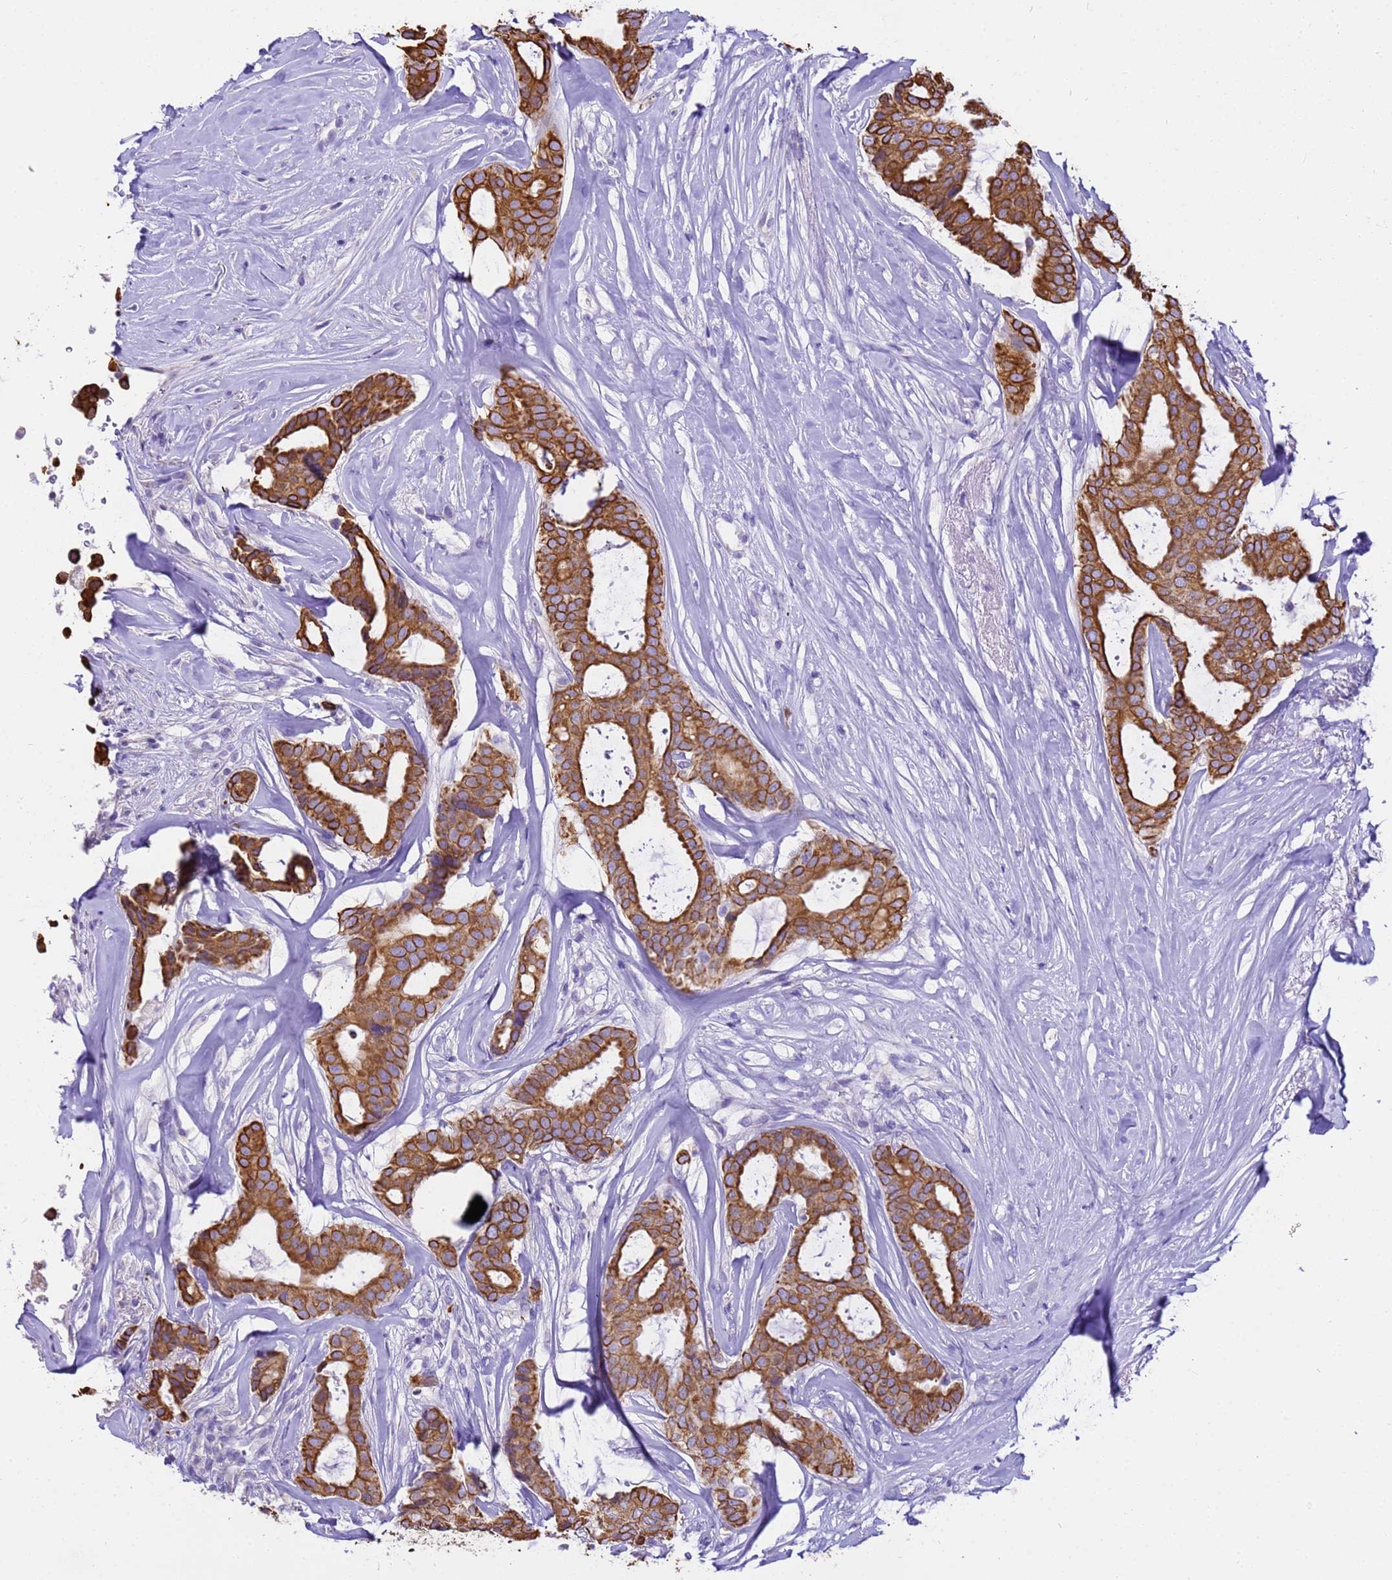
{"staining": {"intensity": "strong", "quantity": ">75%", "location": "cytoplasmic/membranous"}, "tissue": "breast cancer", "cell_type": "Tumor cells", "image_type": "cancer", "snomed": [{"axis": "morphology", "description": "Duct carcinoma"}, {"axis": "topography", "description": "Breast"}], "caption": "Breast cancer stained with a protein marker reveals strong staining in tumor cells.", "gene": "PIEZO2", "patient": {"sex": "female", "age": 75}}